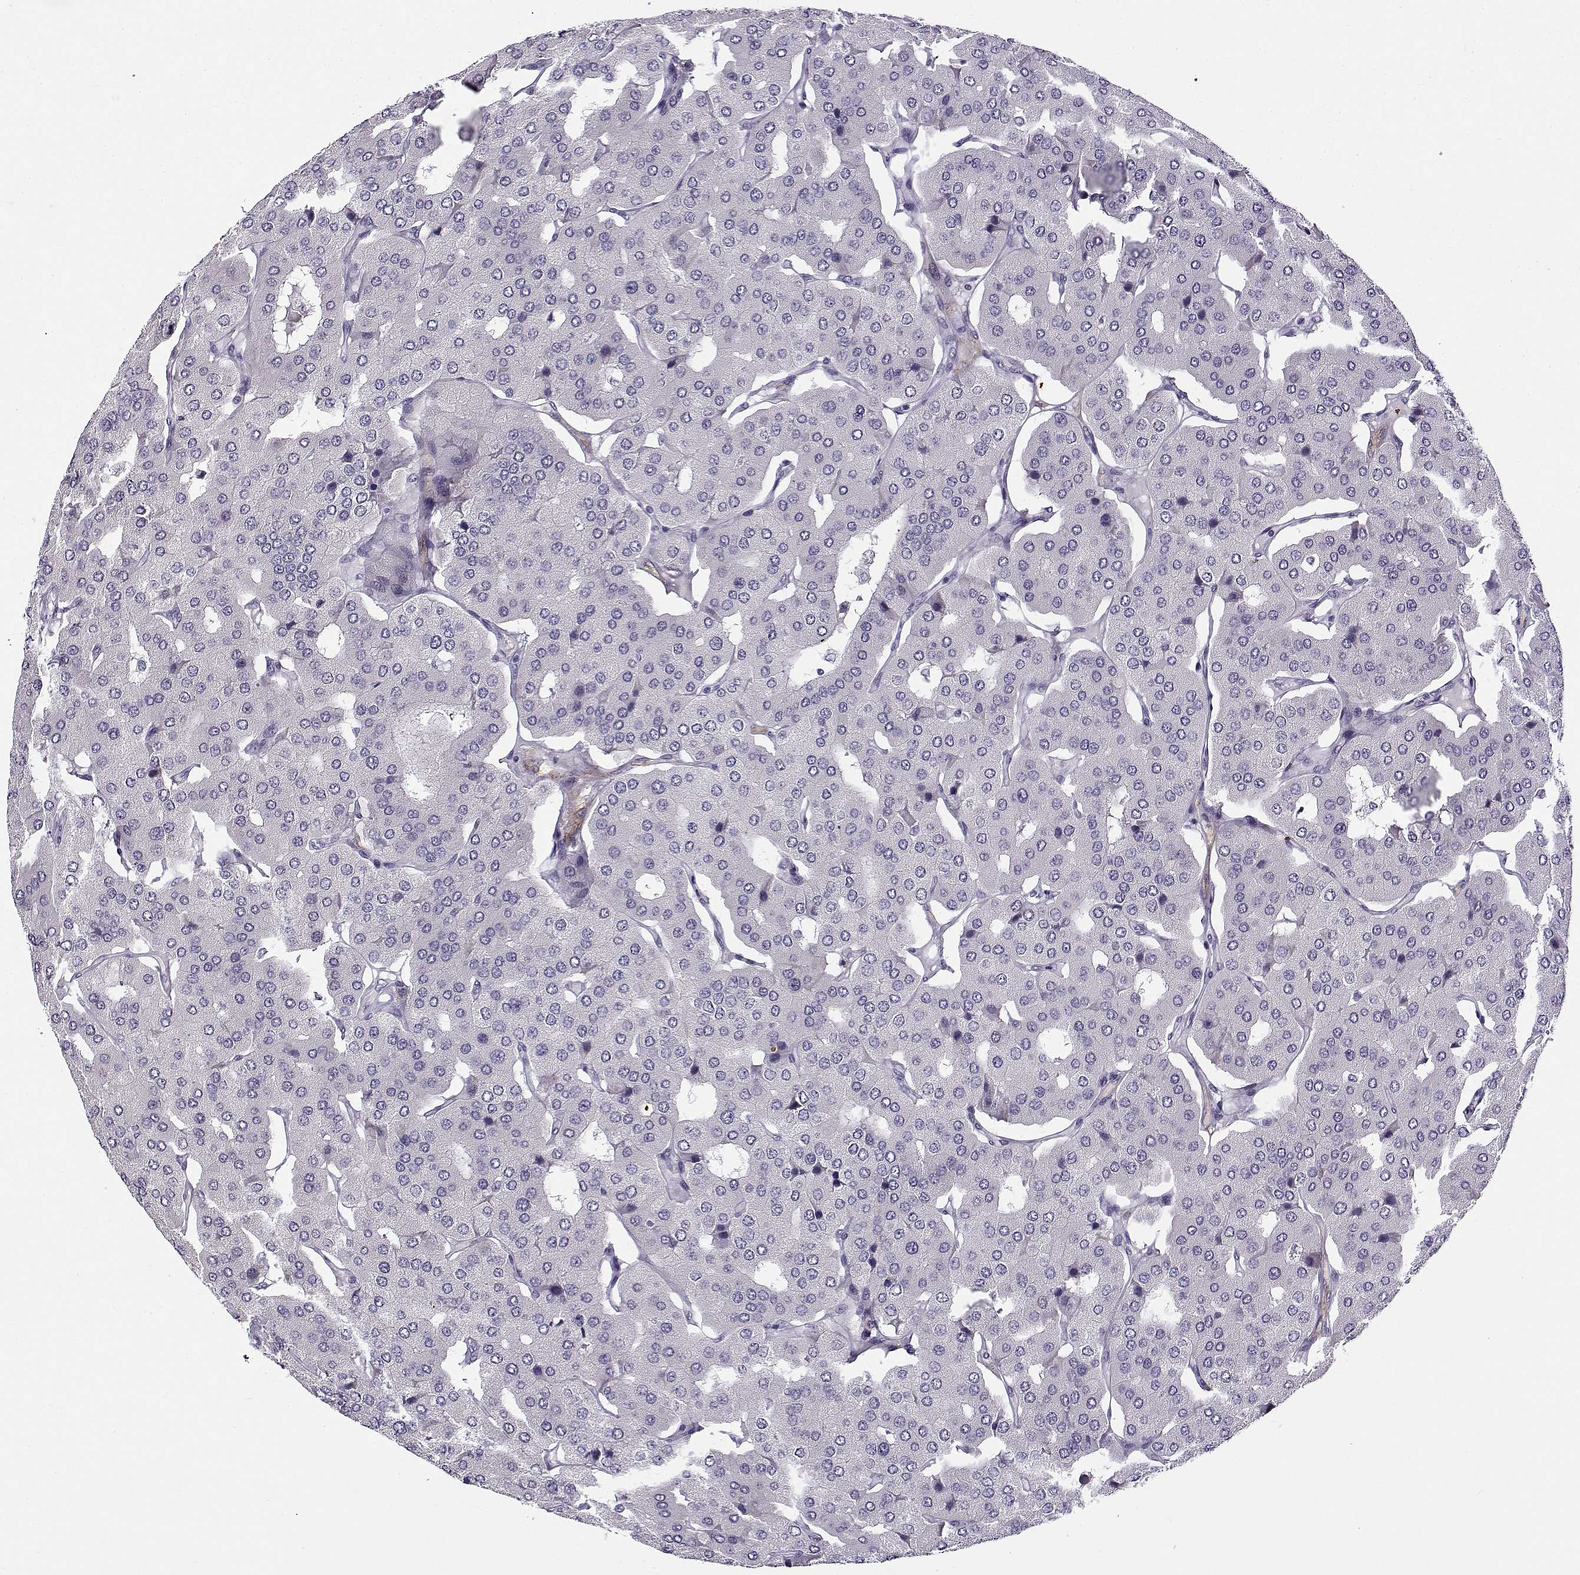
{"staining": {"intensity": "negative", "quantity": "none", "location": "none"}, "tissue": "parathyroid gland", "cell_type": "Glandular cells", "image_type": "normal", "snomed": [{"axis": "morphology", "description": "Normal tissue, NOS"}, {"axis": "morphology", "description": "Adenoma, NOS"}, {"axis": "topography", "description": "Parathyroid gland"}], "caption": "Micrograph shows no protein staining in glandular cells of benign parathyroid gland.", "gene": "BACH1", "patient": {"sex": "female", "age": 86}}